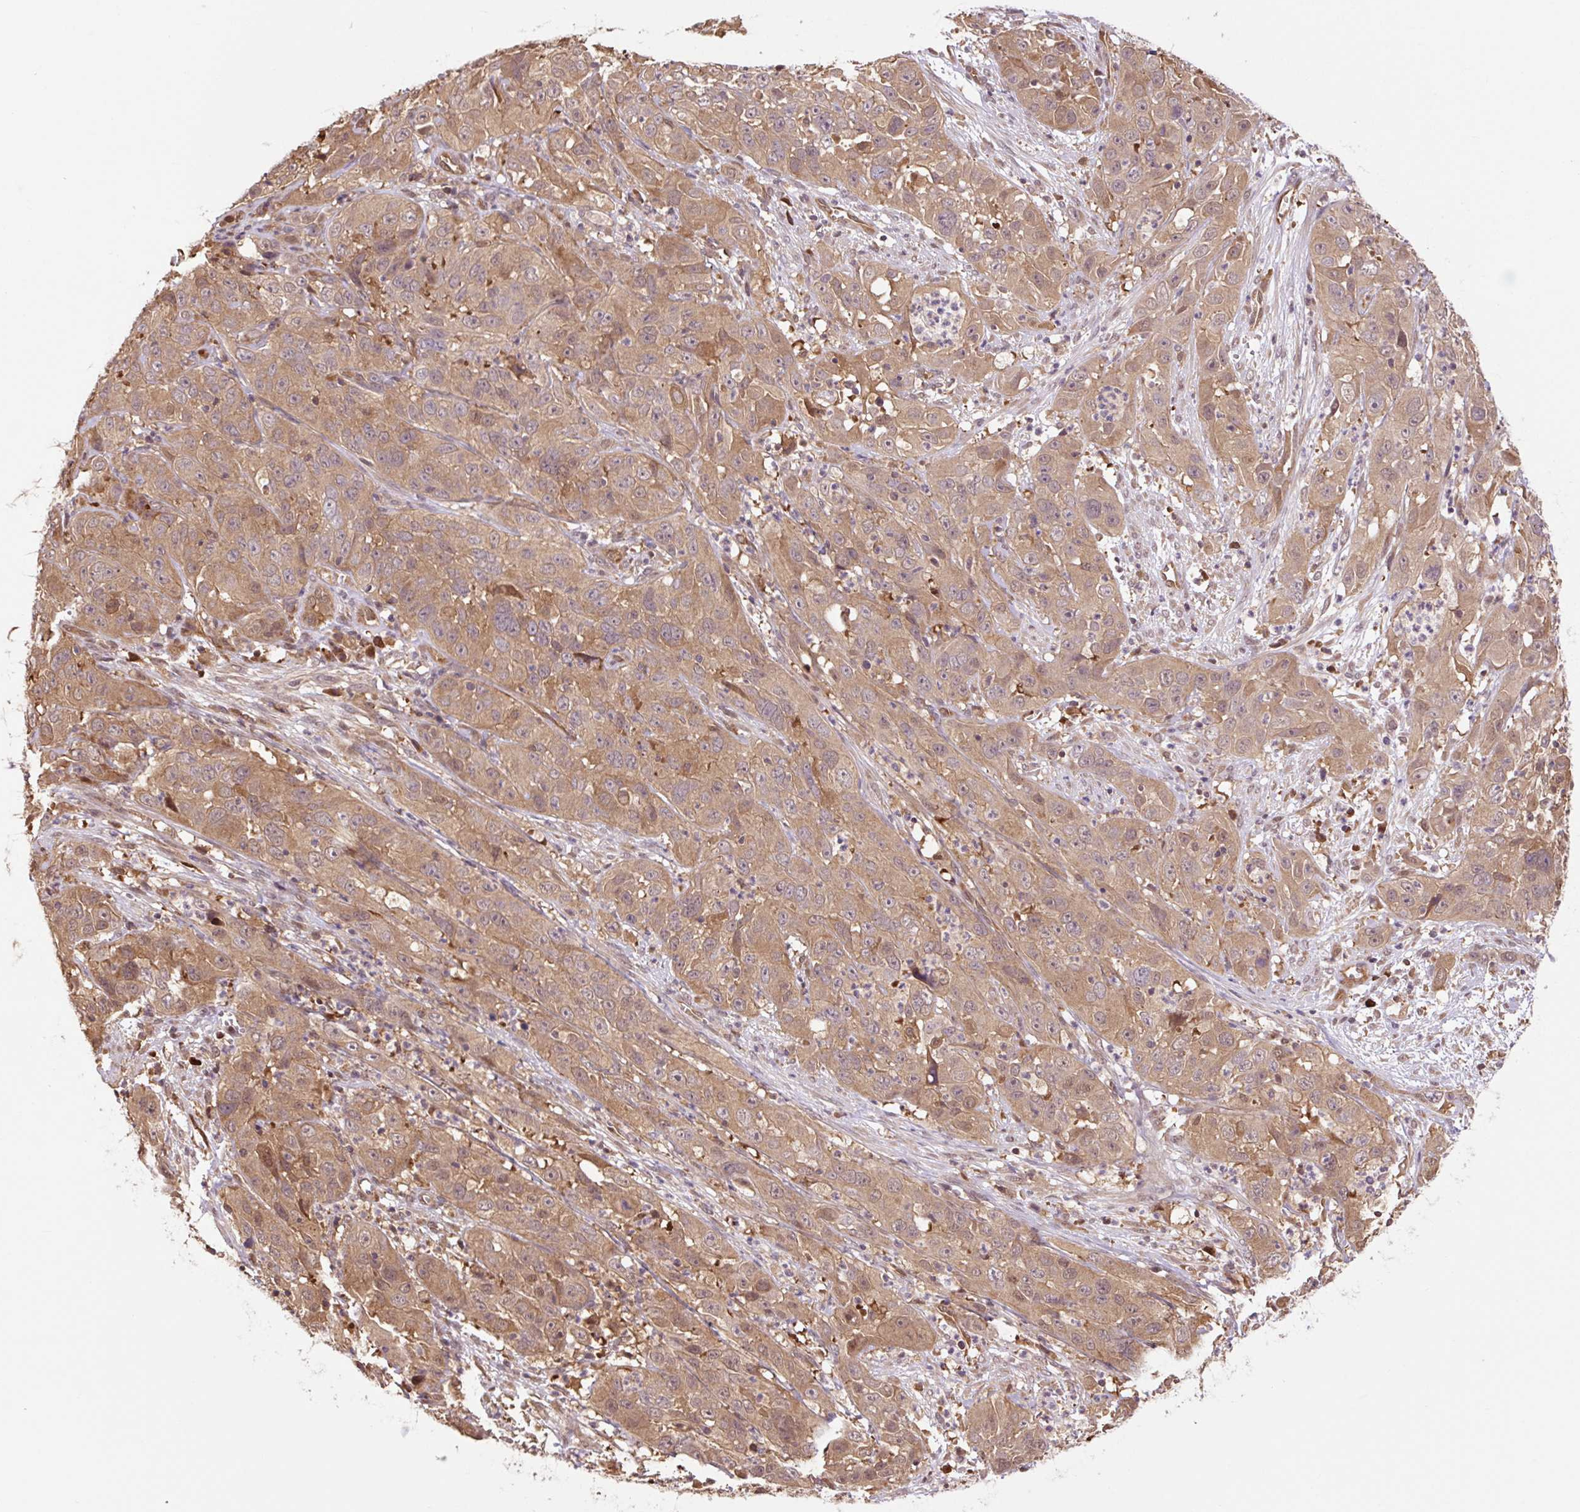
{"staining": {"intensity": "moderate", "quantity": ">75%", "location": "cytoplasmic/membranous"}, "tissue": "cervical cancer", "cell_type": "Tumor cells", "image_type": "cancer", "snomed": [{"axis": "morphology", "description": "Squamous cell carcinoma, NOS"}, {"axis": "topography", "description": "Cervix"}], "caption": "Immunohistochemical staining of squamous cell carcinoma (cervical) exhibits medium levels of moderate cytoplasmic/membranous expression in about >75% of tumor cells. (DAB (3,3'-diaminobenzidine) IHC with brightfield microscopy, high magnification).", "gene": "TPT1", "patient": {"sex": "female", "age": 32}}